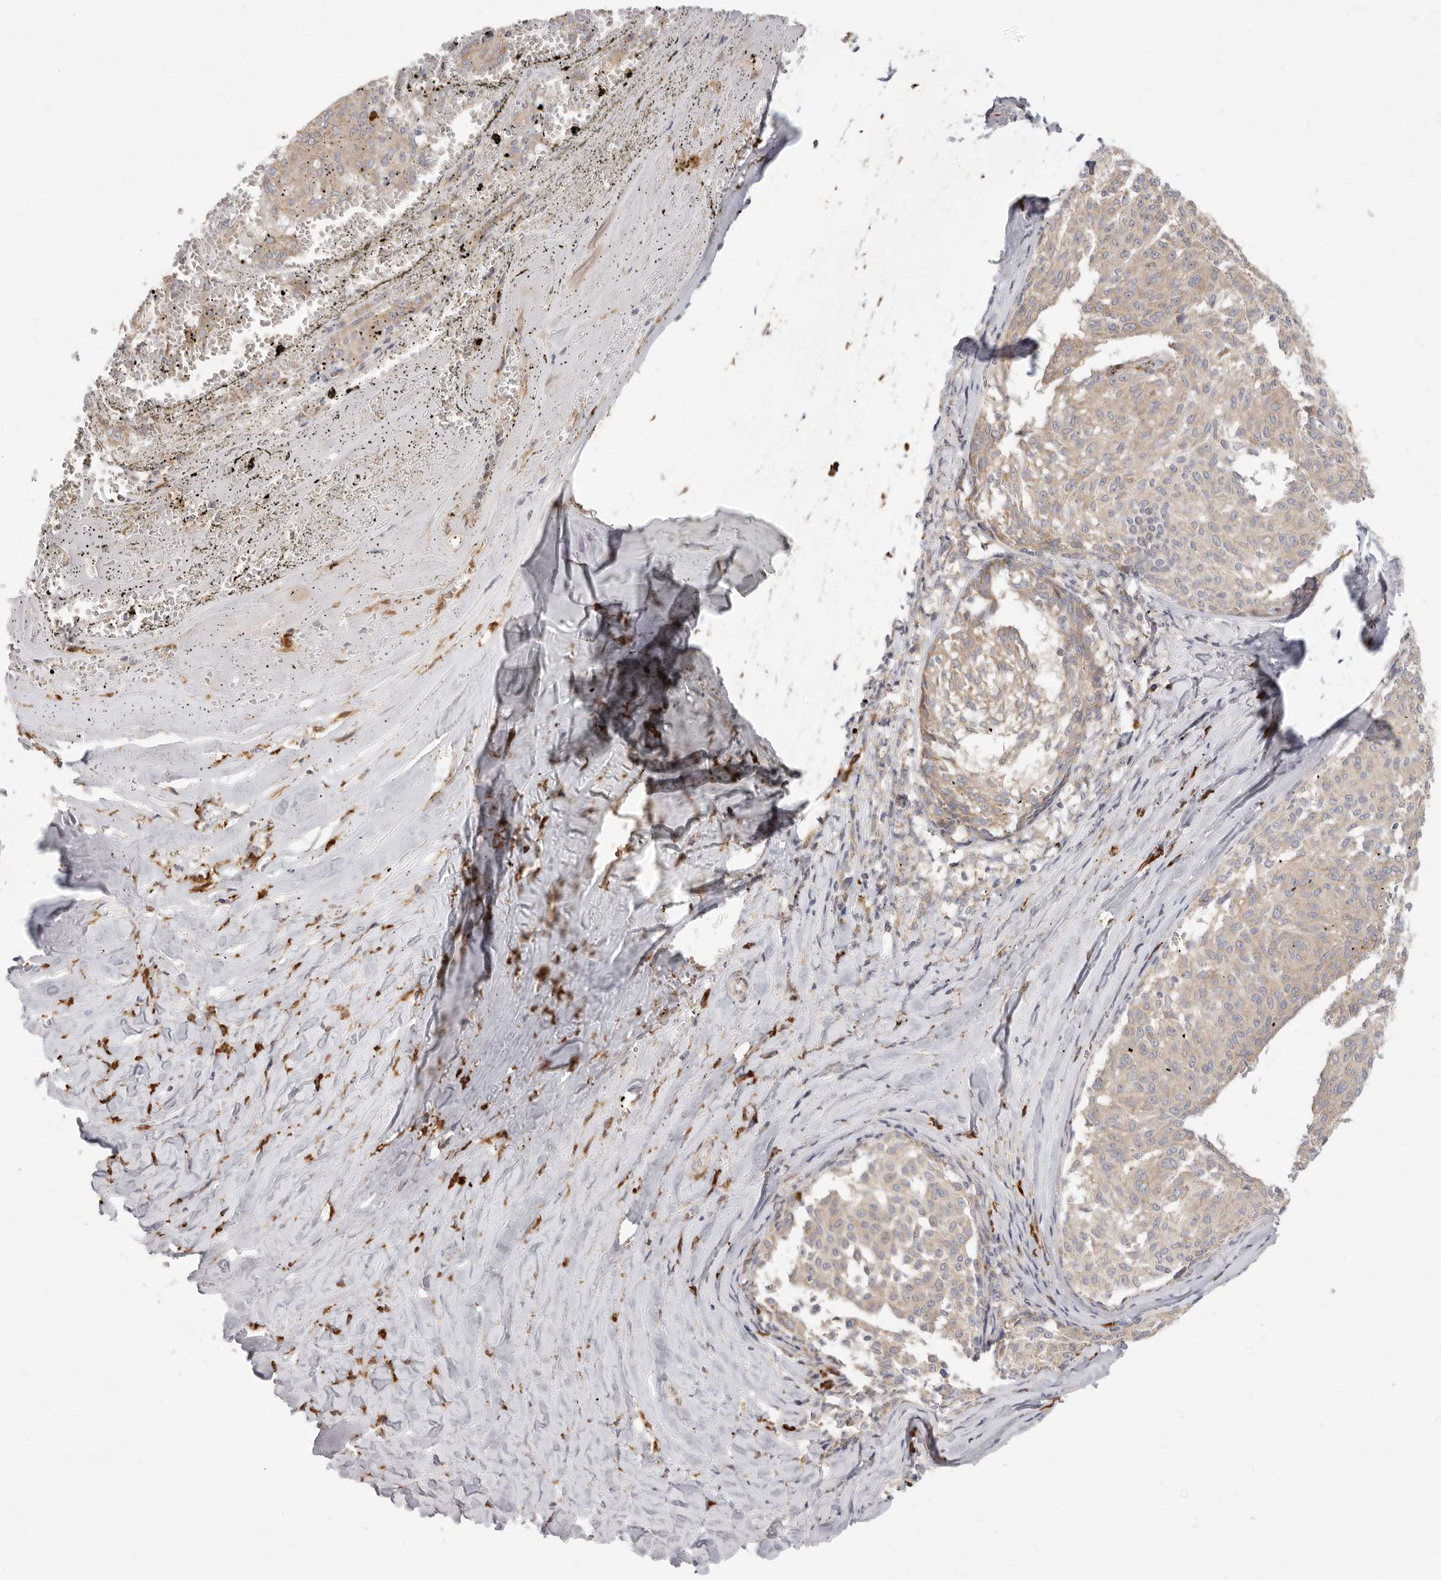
{"staining": {"intensity": "negative", "quantity": "none", "location": "none"}, "tissue": "melanoma", "cell_type": "Tumor cells", "image_type": "cancer", "snomed": [{"axis": "morphology", "description": "Malignant melanoma, NOS"}, {"axis": "topography", "description": "Skin"}], "caption": "Protein analysis of melanoma reveals no significant positivity in tumor cells.", "gene": "USH1C", "patient": {"sex": "female", "age": 72}}